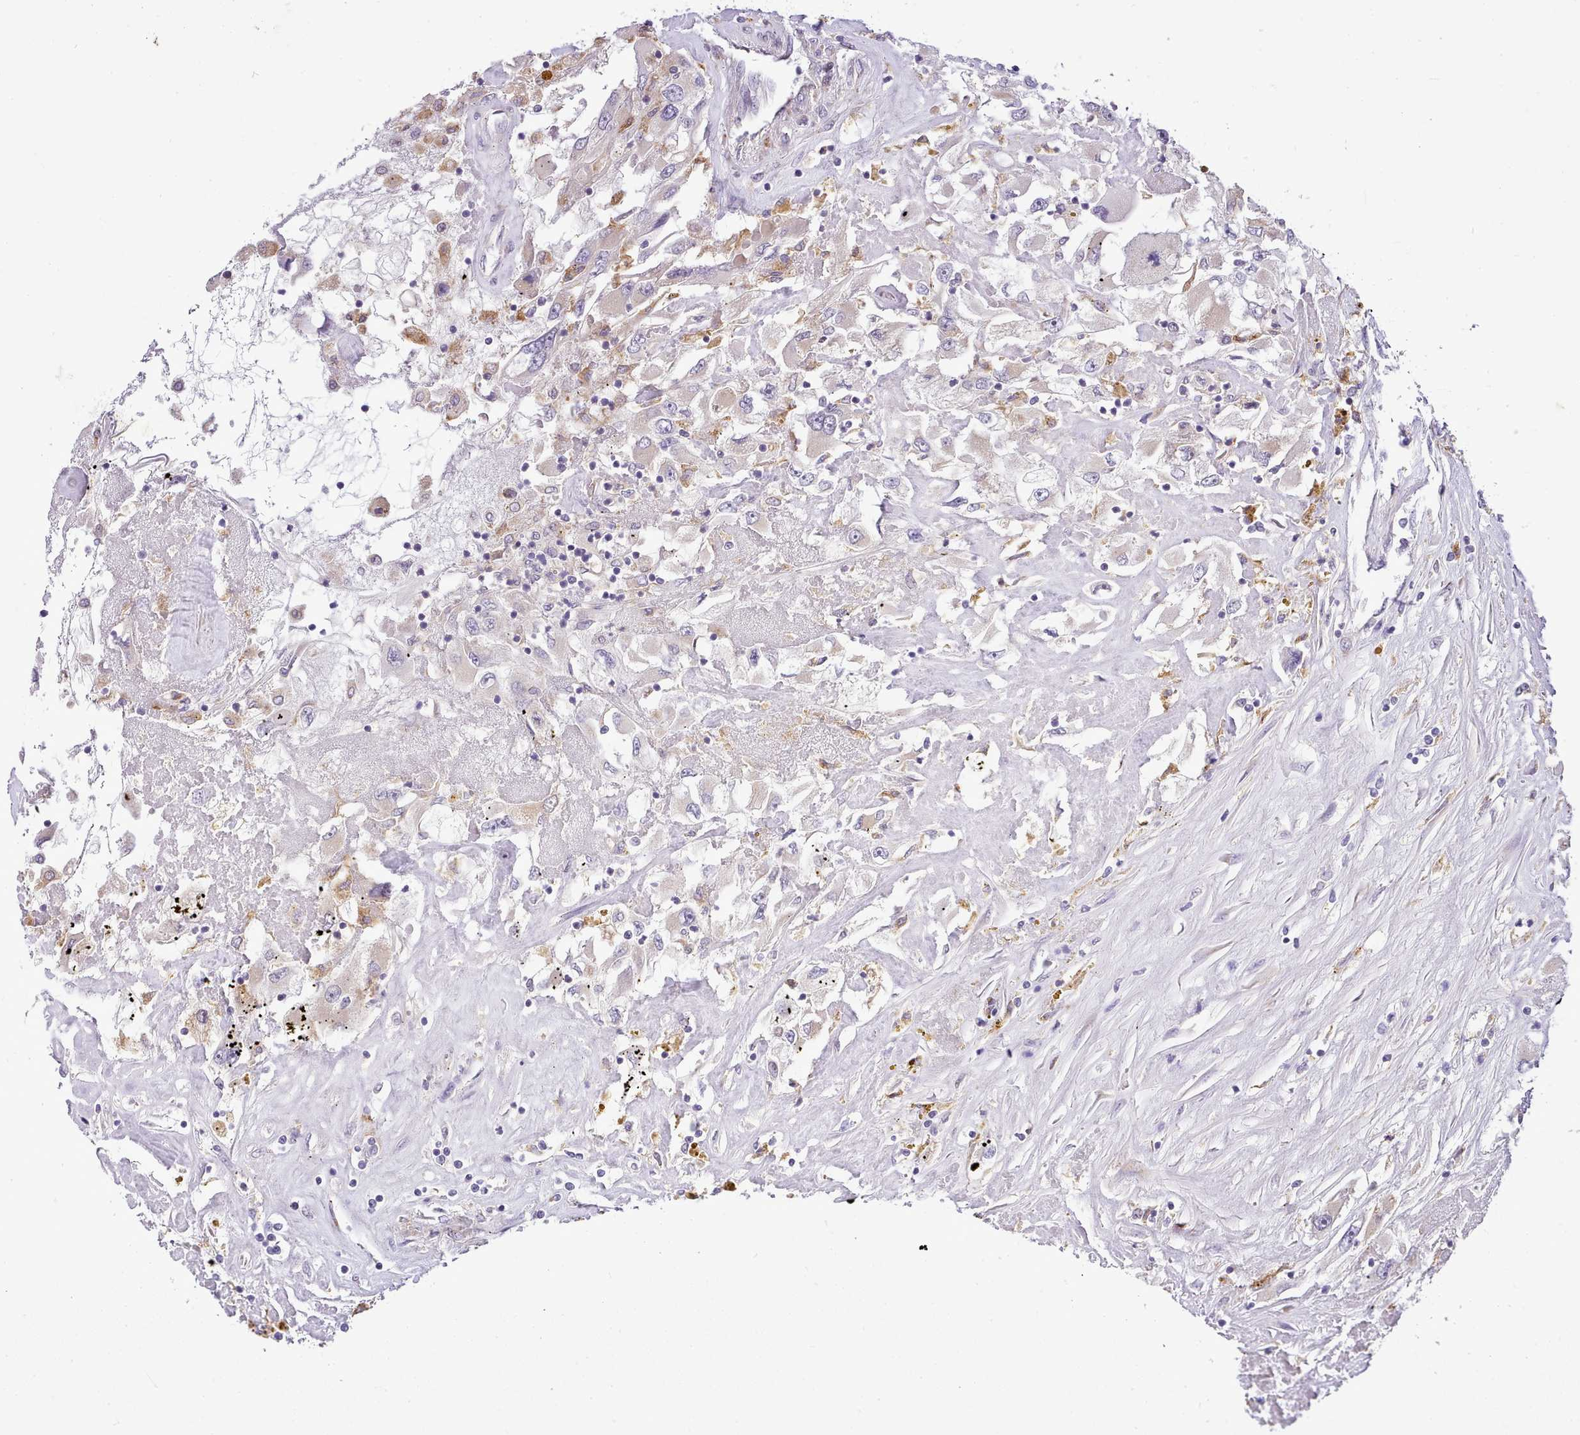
{"staining": {"intensity": "negative", "quantity": "none", "location": "none"}, "tissue": "renal cancer", "cell_type": "Tumor cells", "image_type": "cancer", "snomed": [{"axis": "morphology", "description": "Adenocarcinoma, NOS"}, {"axis": "topography", "description": "Kidney"}], "caption": "Image shows no protein expression in tumor cells of renal adenocarcinoma tissue.", "gene": "FAM83E", "patient": {"sex": "female", "age": 52}}